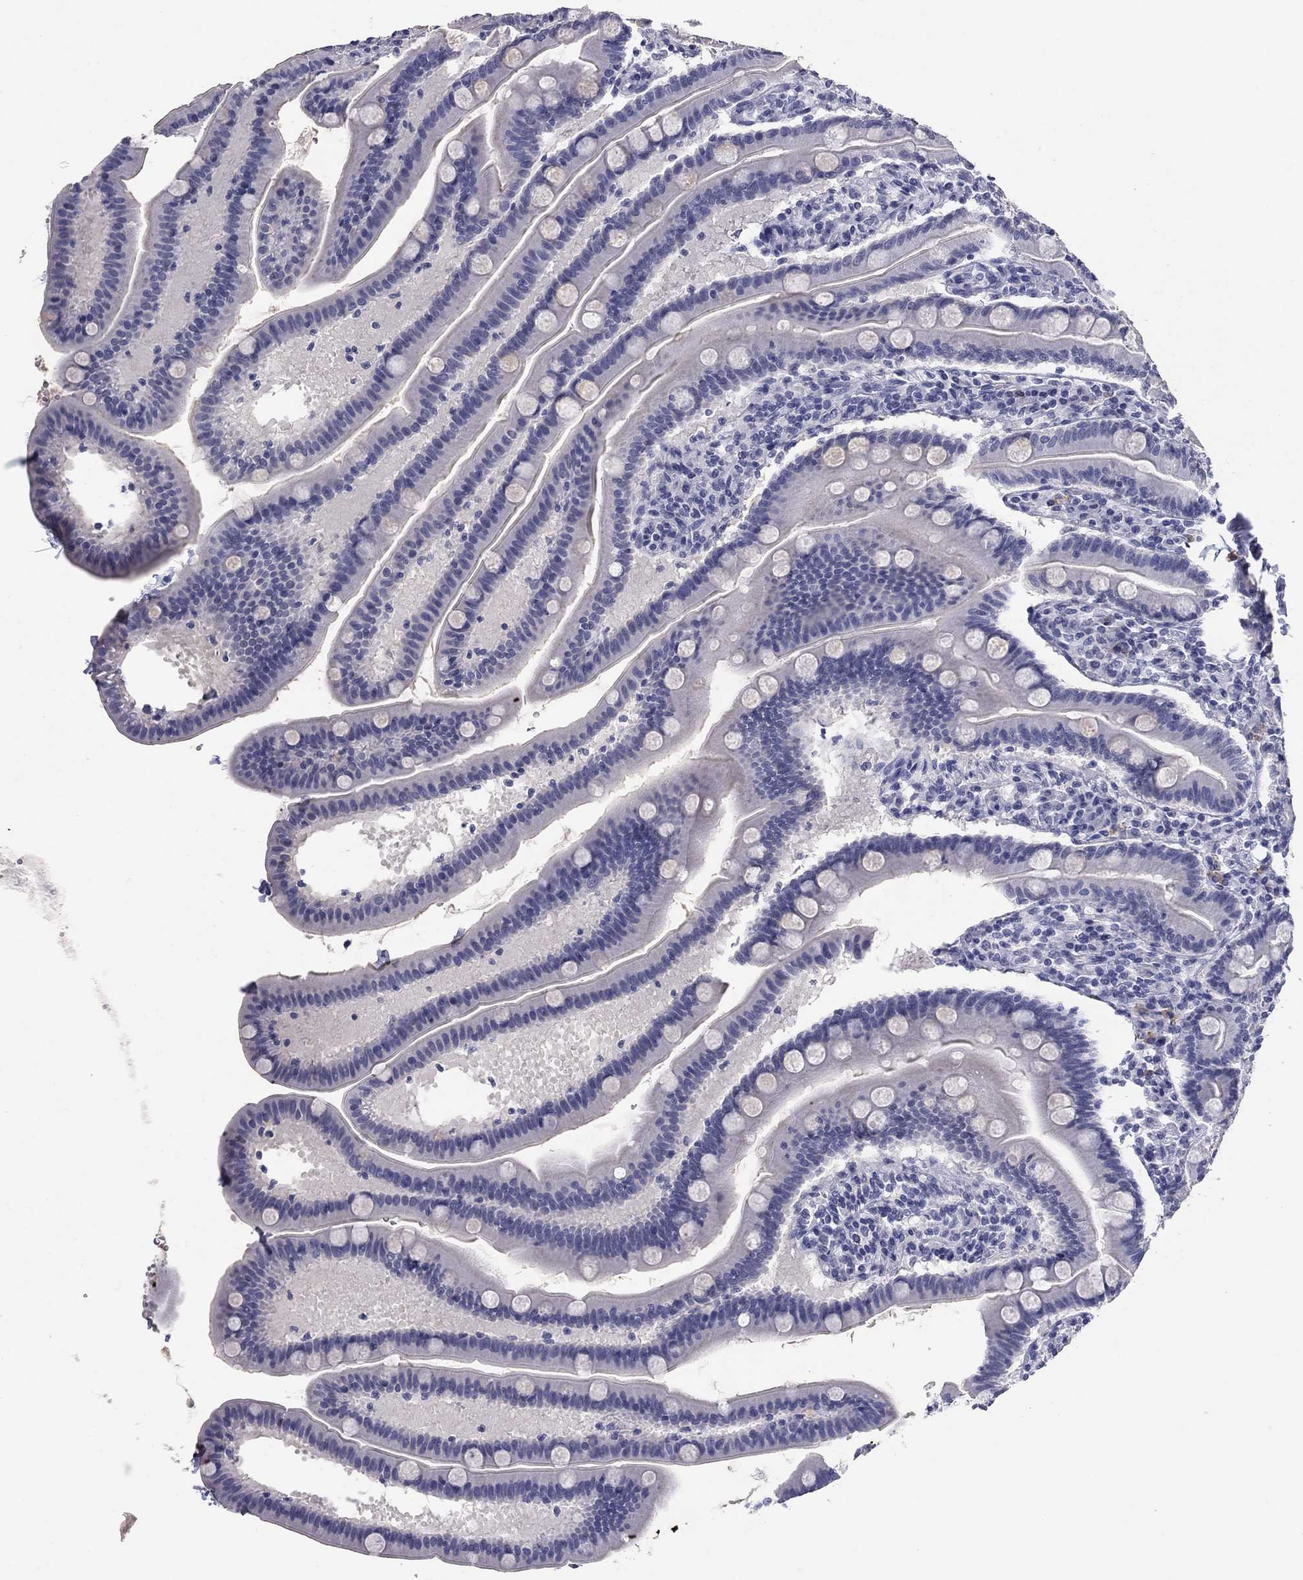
{"staining": {"intensity": "negative", "quantity": "none", "location": "none"}, "tissue": "small intestine", "cell_type": "Glandular cells", "image_type": "normal", "snomed": [{"axis": "morphology", "description": "Normal tissue, NOS"}, {"axis": "topography", "description": "Small intestine"}], "caption": "DAB immunohistochemical staining of benign small intestine demonstrates no significant staining in glandular cells. Brightfield microscopy of immunohistochemistry (IHC) stained with DAB (brown) and hematoxylin (blue), captured at high magnification.", "gene": "HAO1", "patient": {"sex": "male", "age": 66}}